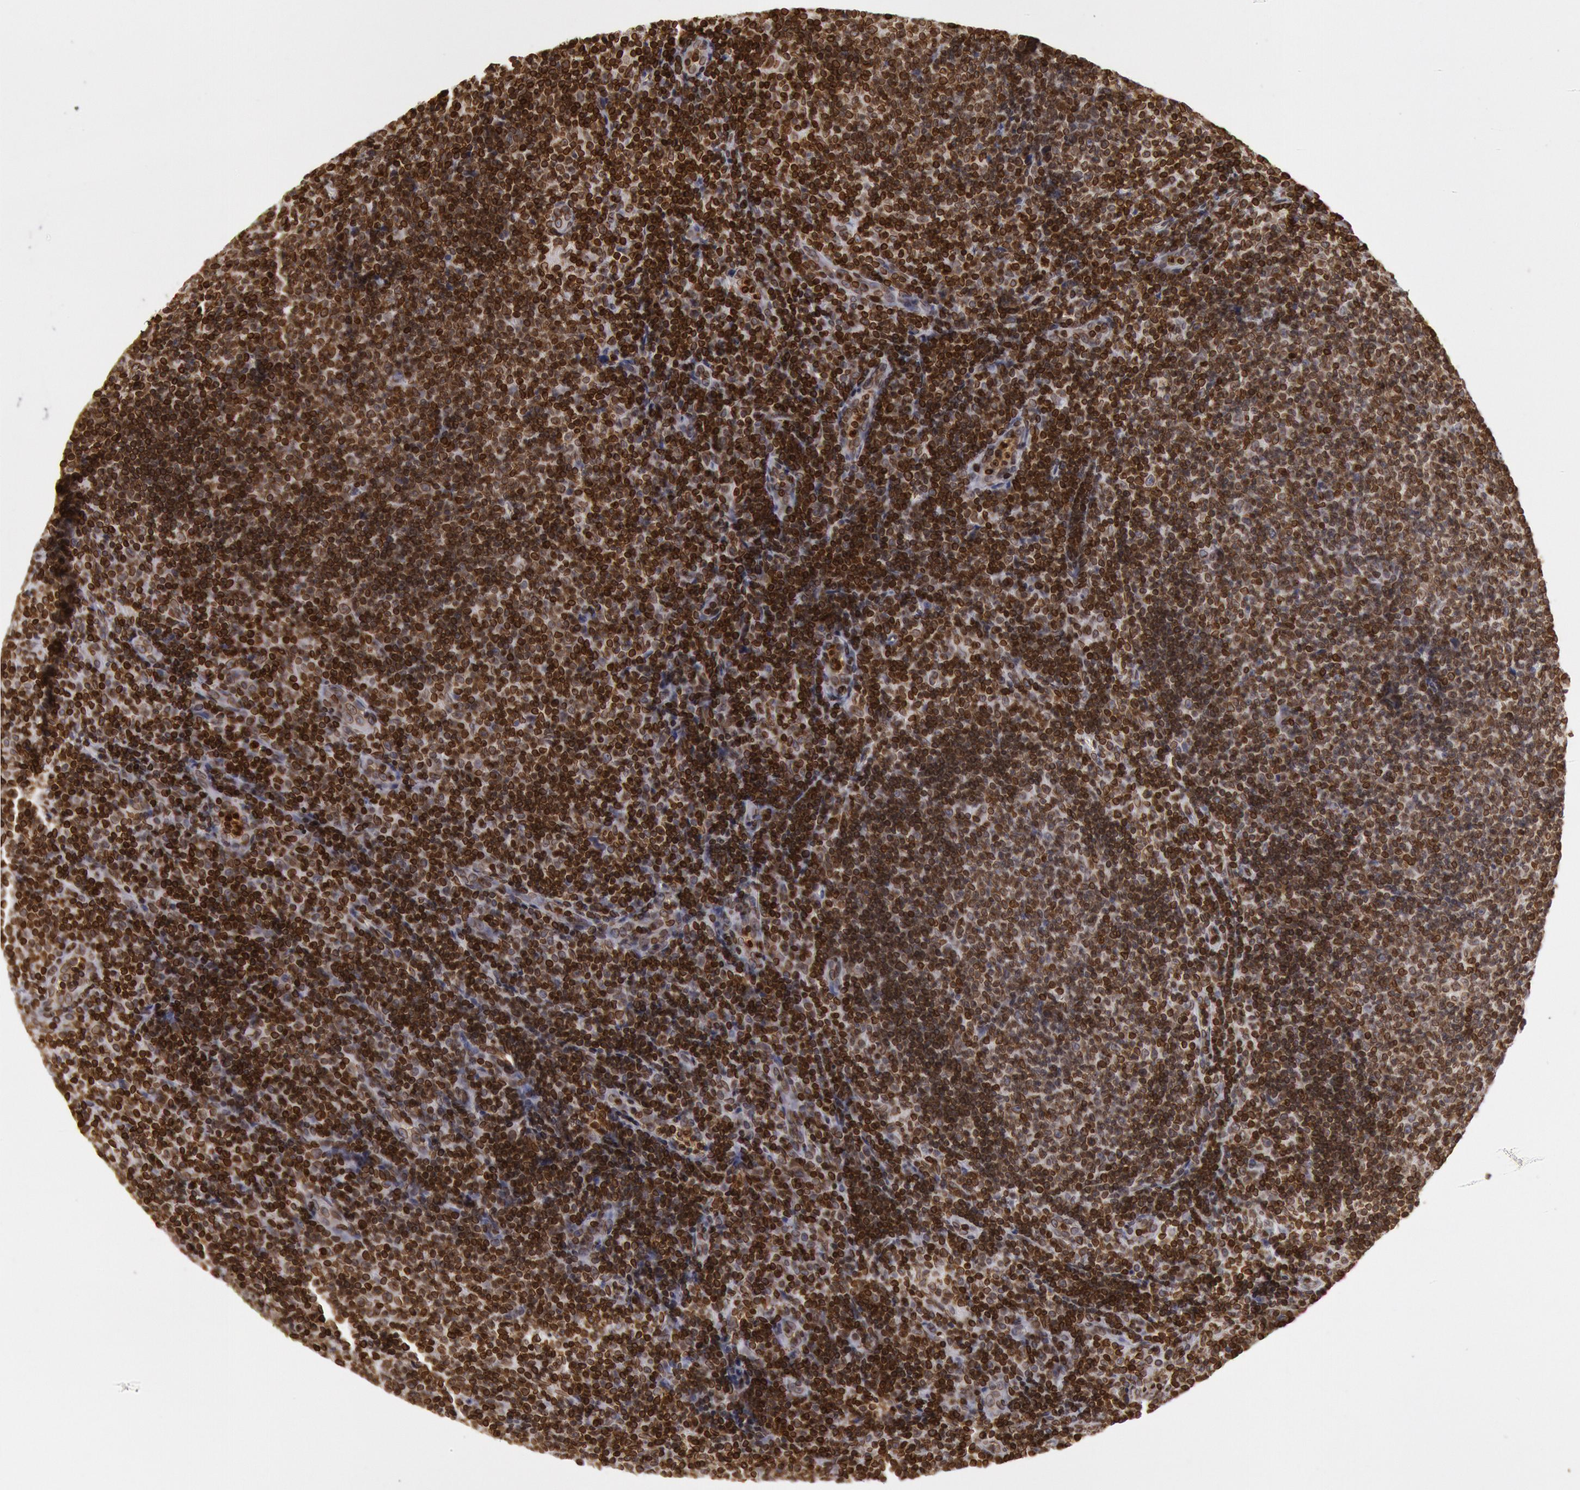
{"staining": {"intensity": "strong", "quantity": ">75%", "location": "cytoplasmic/membranous,nuclear"}, "tissue": "lymphoma", "cell_type": "Tumor cells", "image_type": "cancer", "snomed": [{"axis": "morphology", "description": "Malignant lymphoma, non-Hodgkin's type, Low grade"}, {"axis": "topography", "description": "Lymph node"}], "caption": "Protein staining reveals strong cytoplasmic/membranous and nuclear positivity in about >75% of tumor cells in lymphoma.", "gene": "SUN2", "patient": {"sex": "male", "age": 49}}